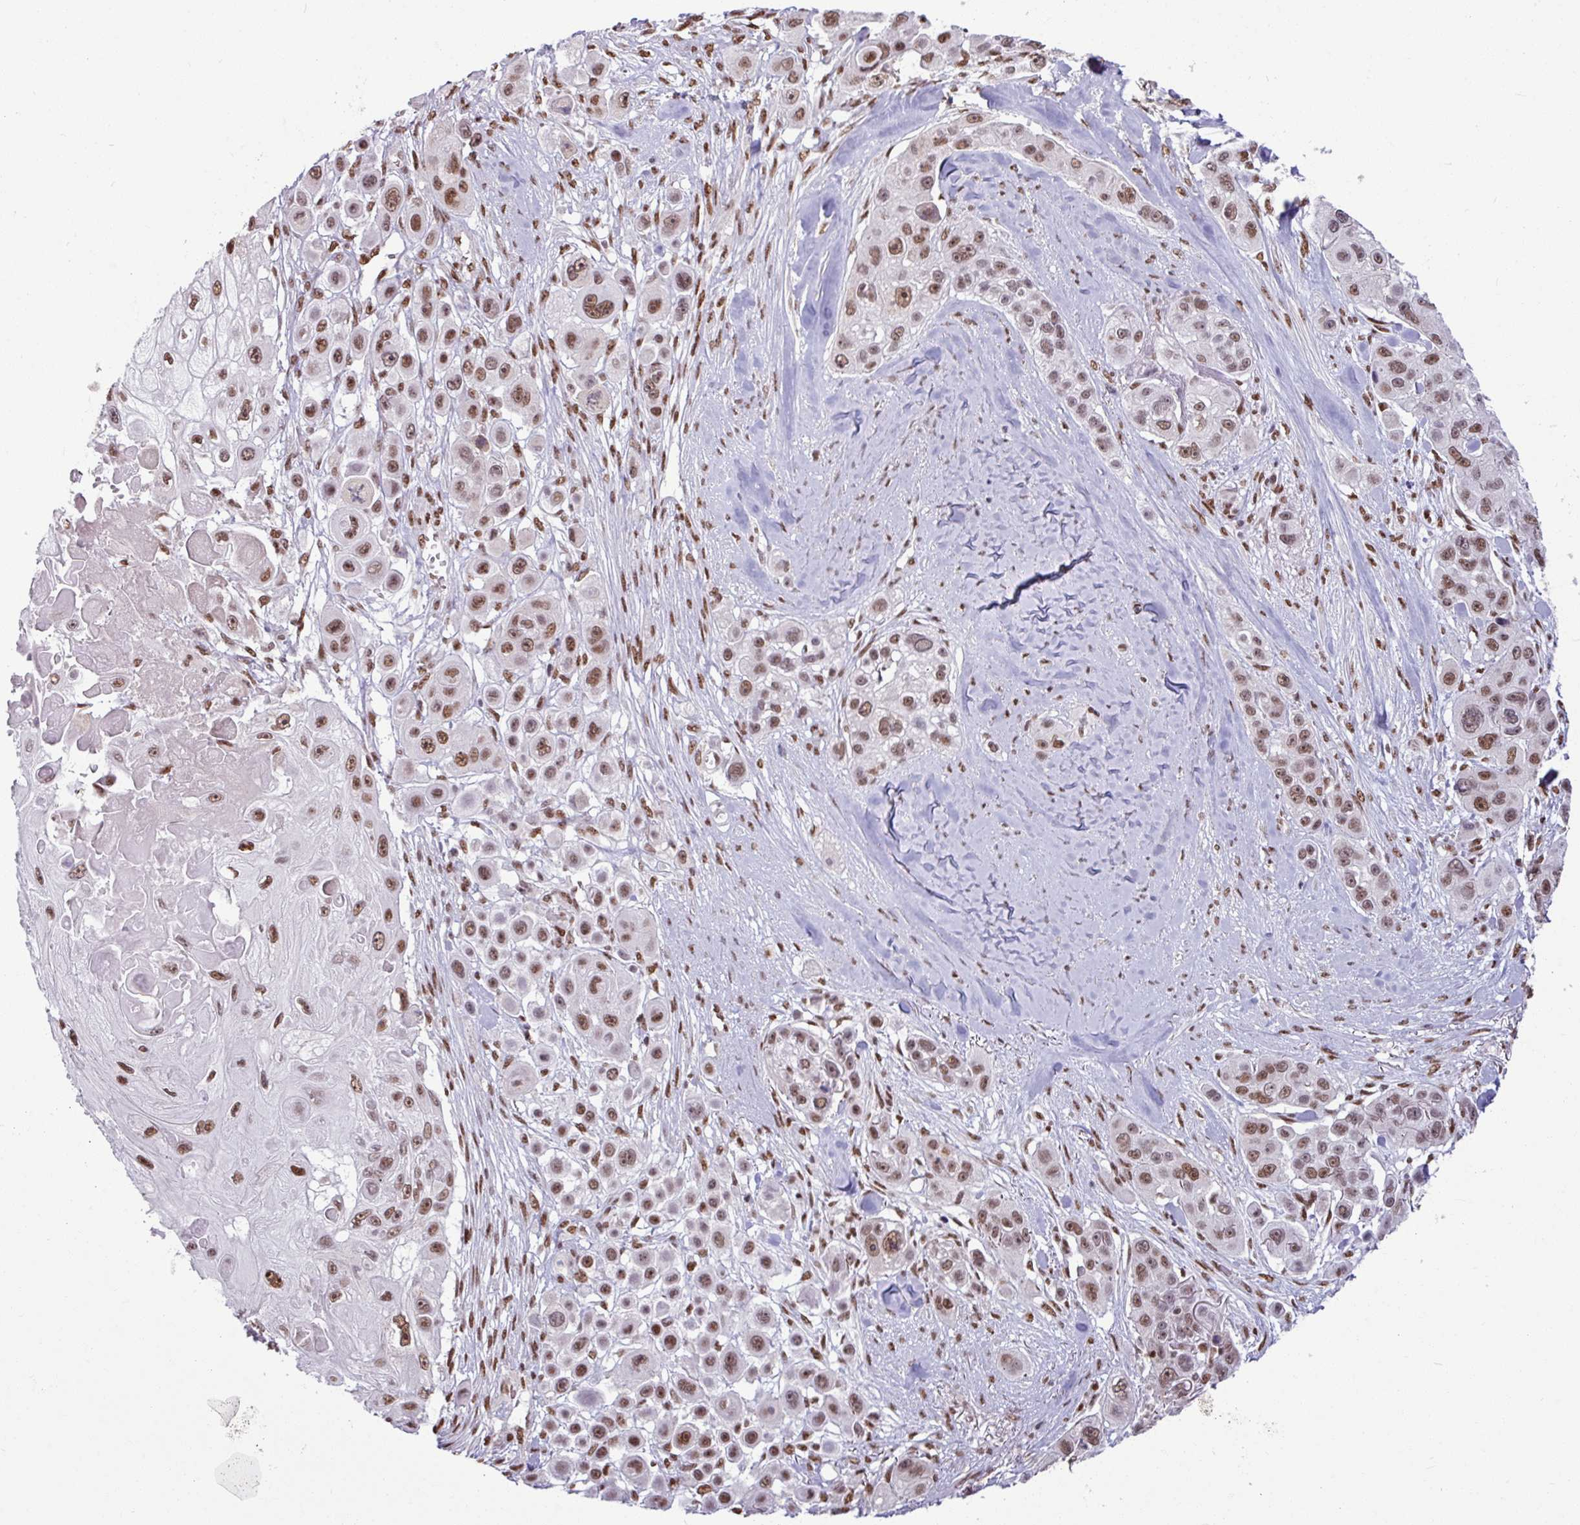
{"staining": {"intensity": "moderate", "quantity": ">75%", "location": "nuclear"}, "tissue": "skin cancer", "cell_type": "Tumor cells", "image_type": "cancer", "snomed": [{"axis": "morphology", "description": "Squamous cell carcinoma, NOS"}, {"axis": "topography", "description": "Skin"}], "caption": "Squamous cell carcinoma (skin) stained for a protein reveals moderate nuclear positivity in tumor cells.", "gene": "TDG", "patient": {"sex": "male", "age": 67}}